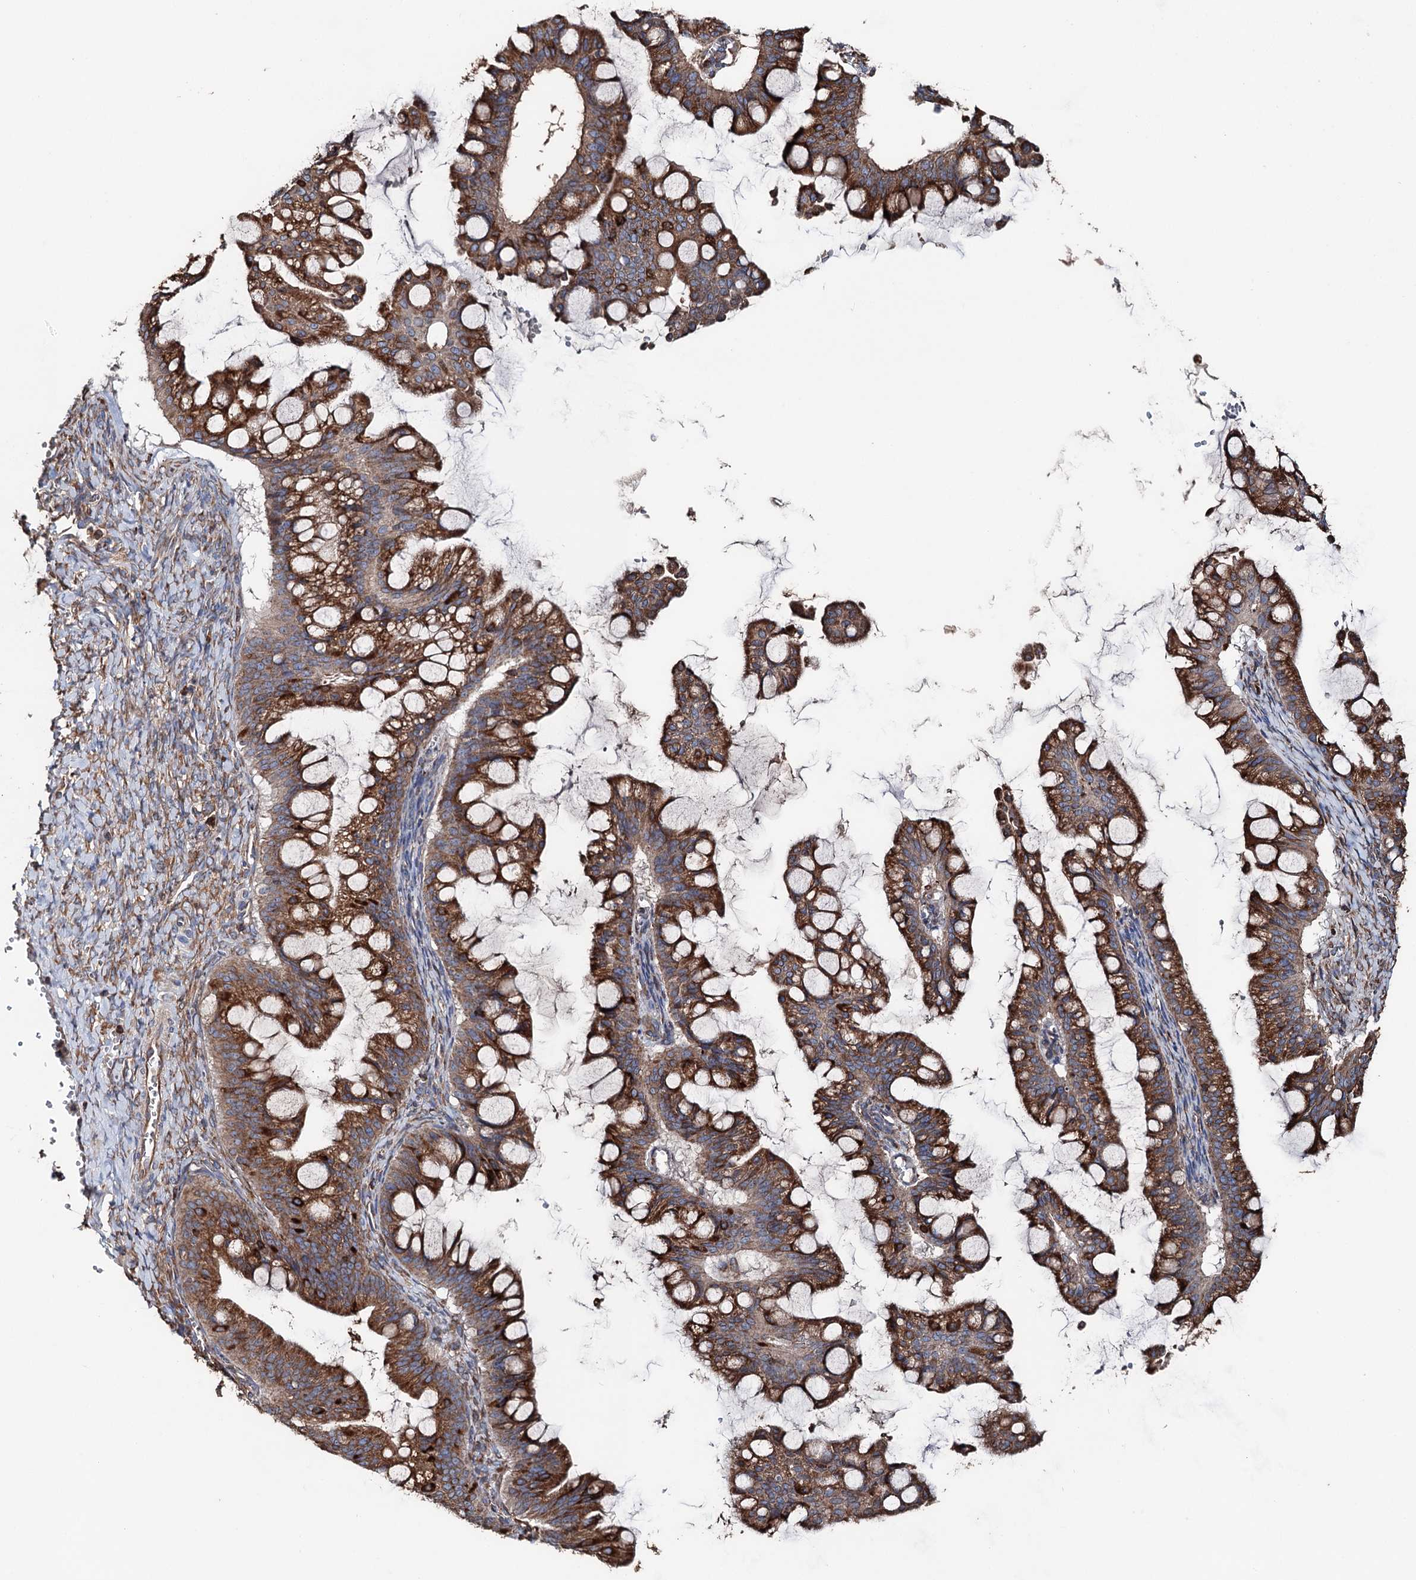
{"staining": {"intensity": "strong", "quantity": ">75%", "location": "cytoplasmic/membranous"}, "tissue": "ovarian cancer", "cell_type": "Tumor cells", "image_type": "cancer", "snomed": [{"axis": "morphology", "description": "Cystadenocarcinoma, mucinous, NOS"}, {"axis": "topography", "description": "Ovary"}], "caption": "Ovarian cancer stained with a brown dye shows strong cytoplasmic/membranous positive positivity in about >75% of tumor cells.", "gene": "ERP29", "patient": {"sex": "female", "age": 73}}